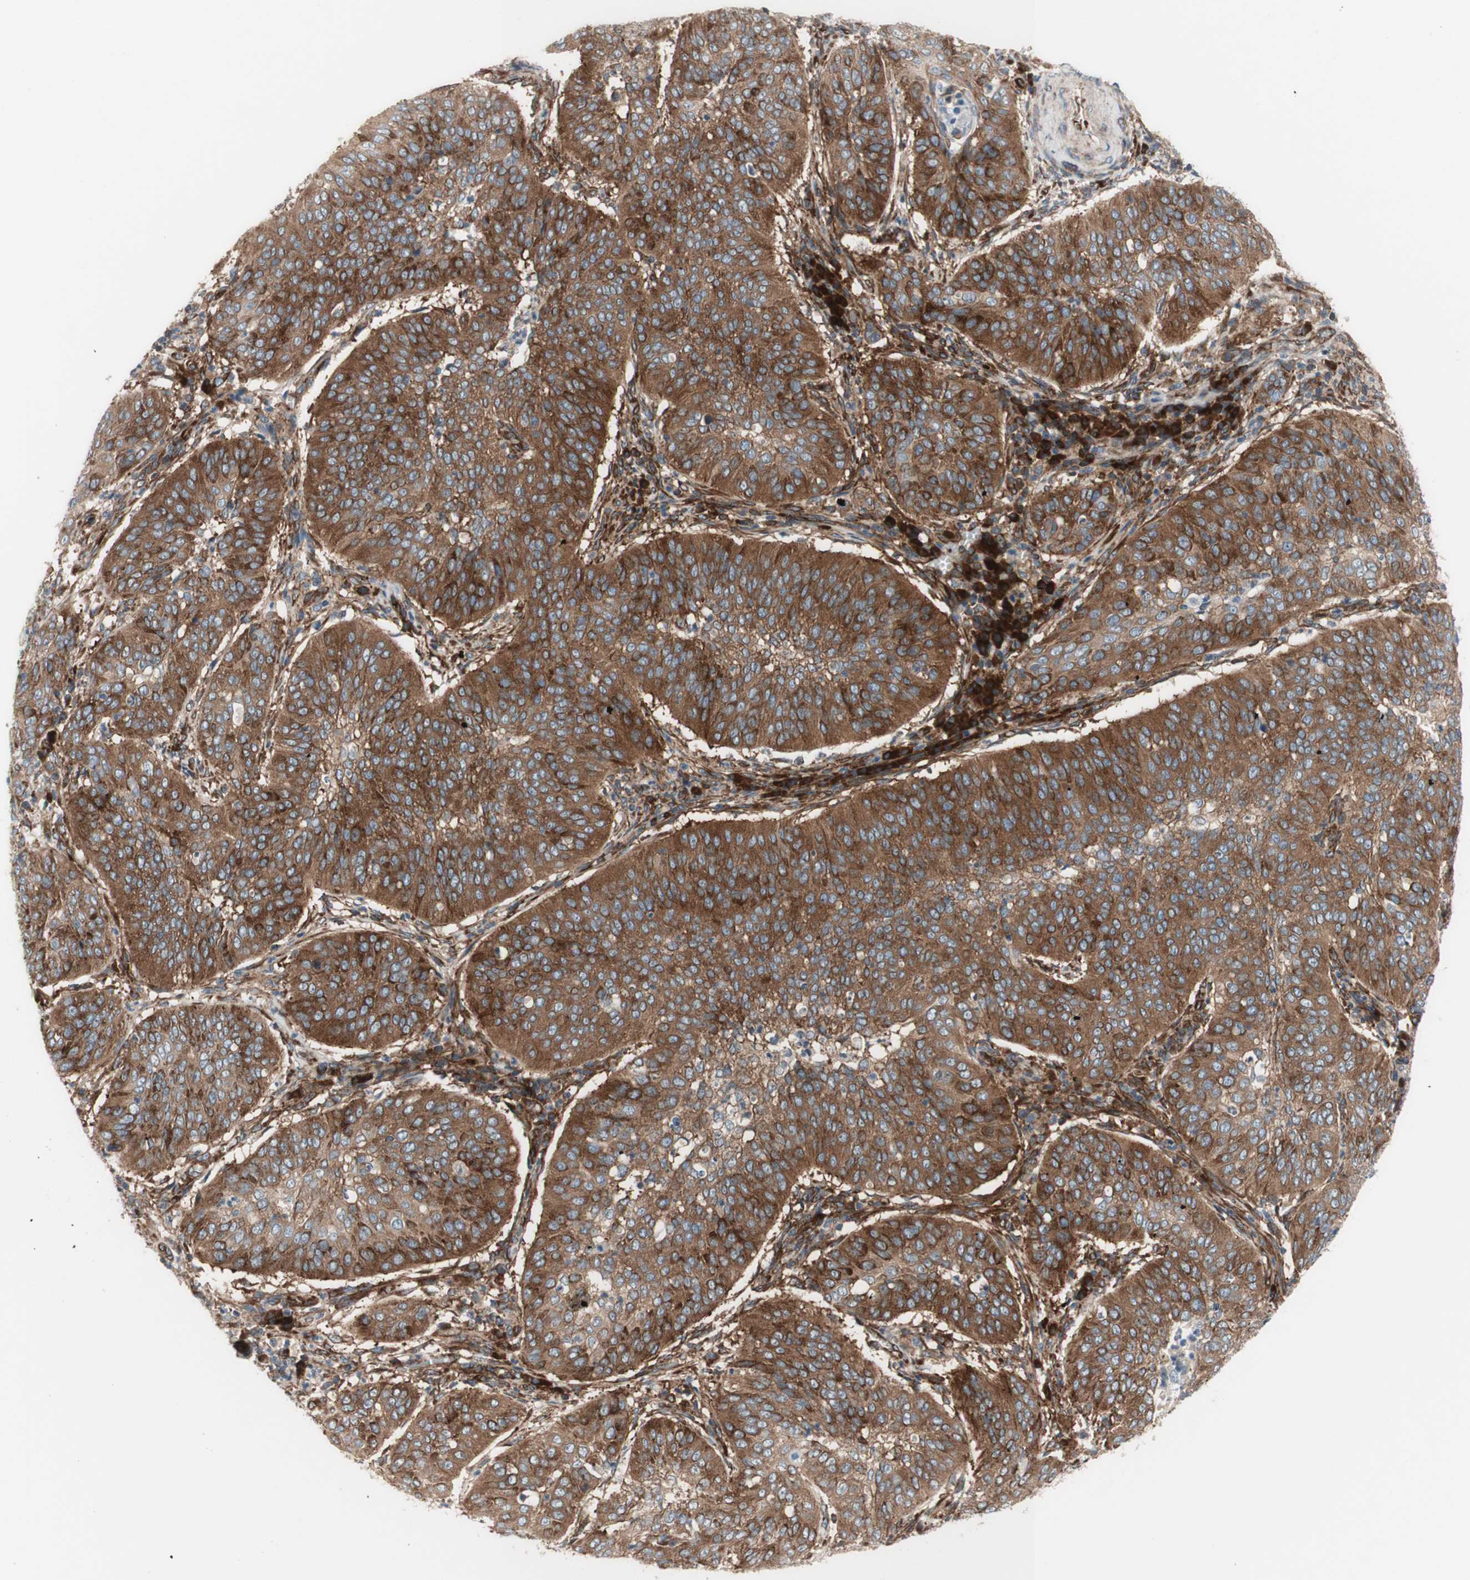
{"staining": {"intensity": "moderate", "quantity": ">75%", "location": "cytoplasmic/membranous"}, "tissue": "cervical cancer", "cell_type": "Tumor cells", "image_type": "cancer", "snomed": [{"axis": "morphology", "description": "Normal tissue, NOS"}, {"axis": "morphology", "description": "Squamous cell carcinoma, NOS"}, {"axis": "topography", "description": "Cervix"}], "caption": "The micrograph shows immunohistochemical staining of cervical squamous cell carcinoma. There is moderate cytoplasmic/membranous staining is seen in about >75% of tumor cells. The protein of interest is shown in brown color, while the nuclei are stained blue.", "gene": "CCN4", "patient": {"sex": "female", "age": 39}}